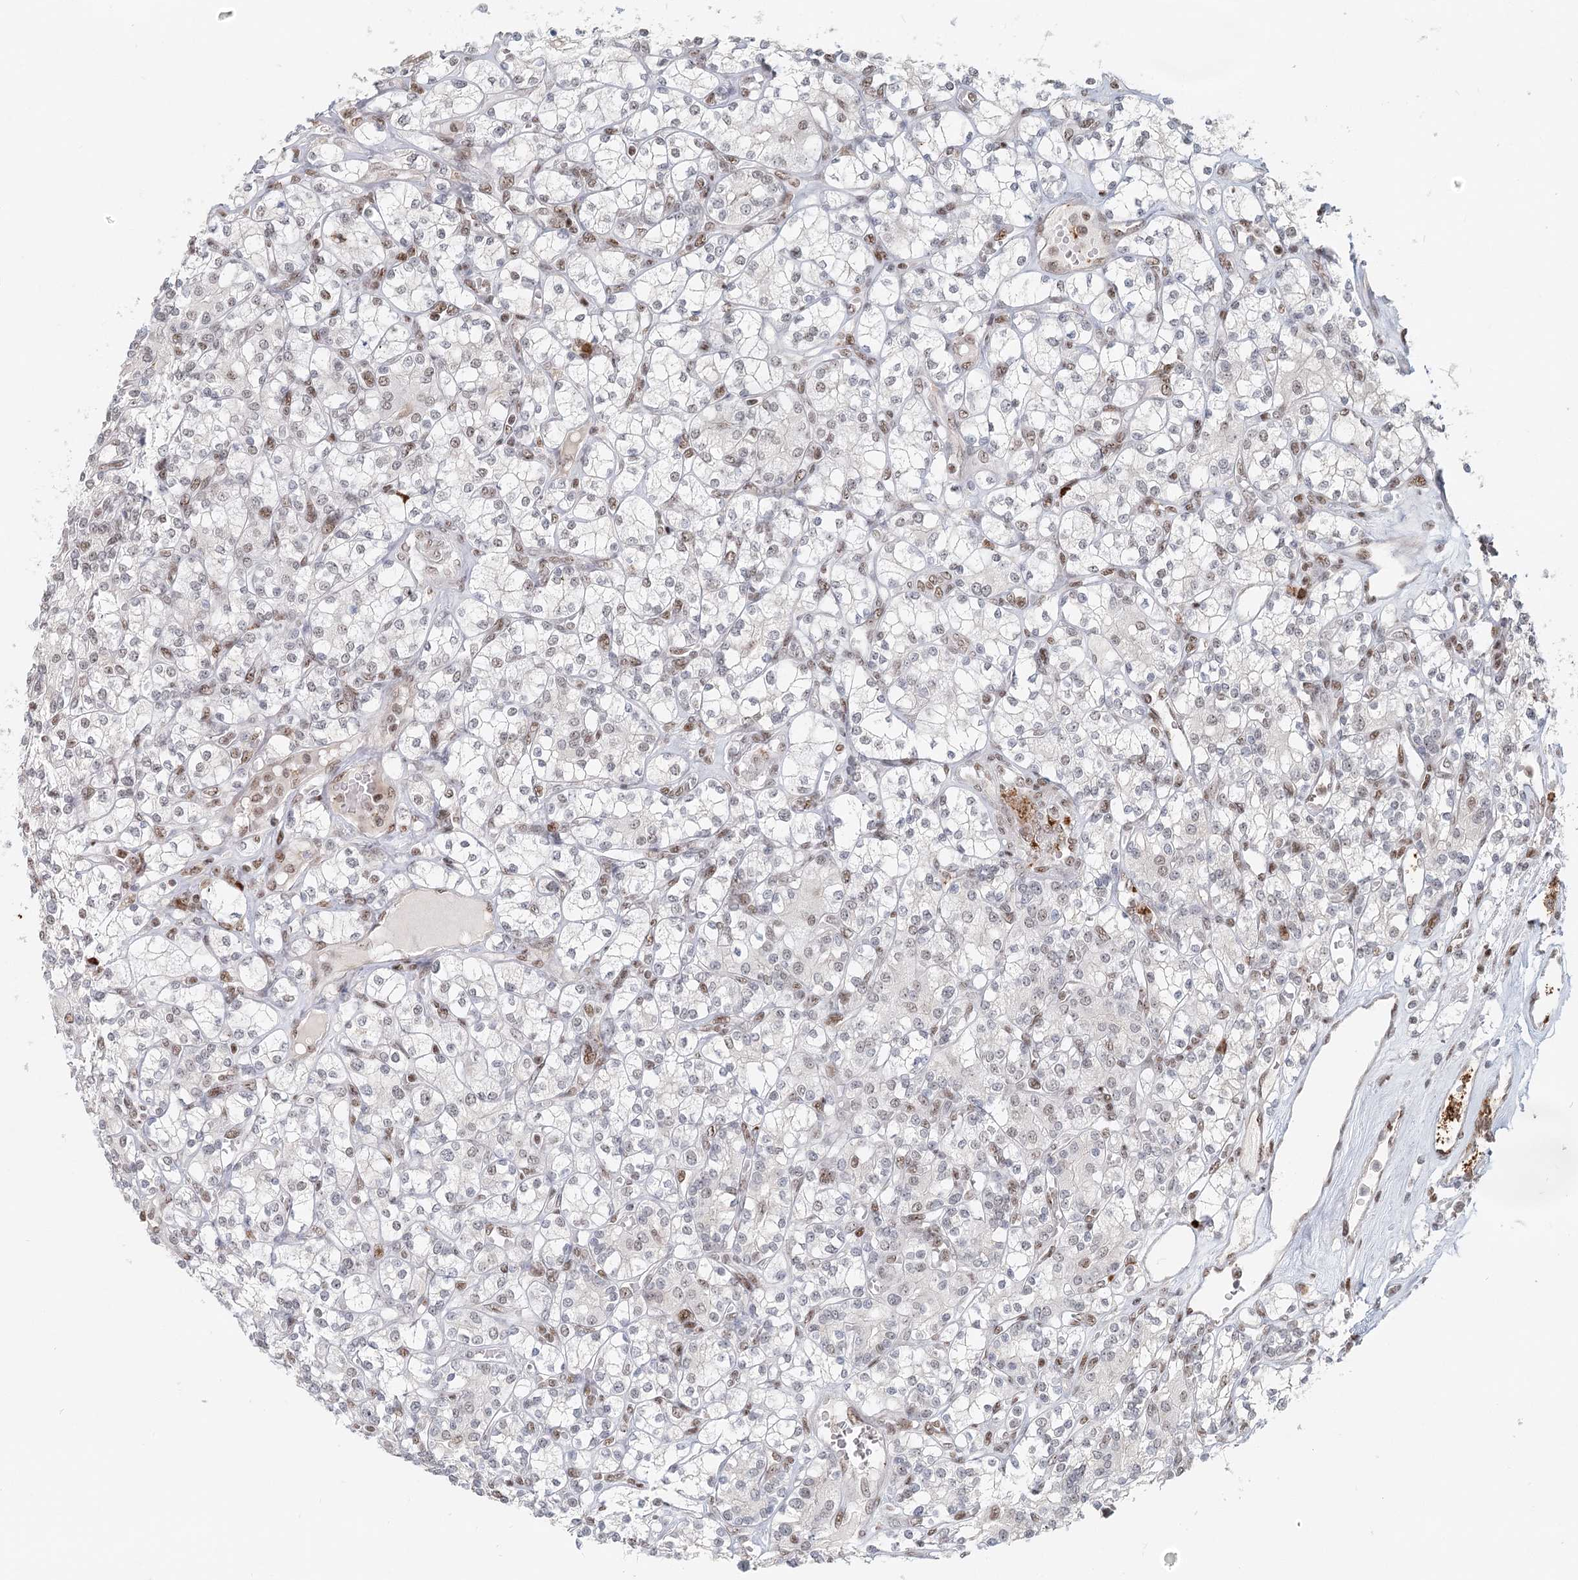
{"staining": {"intensity": "weak", "quantity": "<25%", "location": "nuclear"}, "tissue": "renal cancer", "cell_type": "Tumor cells", "image_type": "cancer", "snomed": [{"axis": "morphology", "description": "Adenocarcinoma, NOS"}, {"axis": "topography", "description": "Kidney"}], "caption": "Immunohistochemistry (IHC) photomicrograph of adenocarcinoma (renal) stained for a protein (brown), which shows no staining in tumor cells. The staining is performed using DAB (3,3'-diaminobenzidine) brown chromogen with nuclei counter-stained in using hematoxylin.", "gene": "BNIP5", "patient": {"sex": "male", "age": 77}}